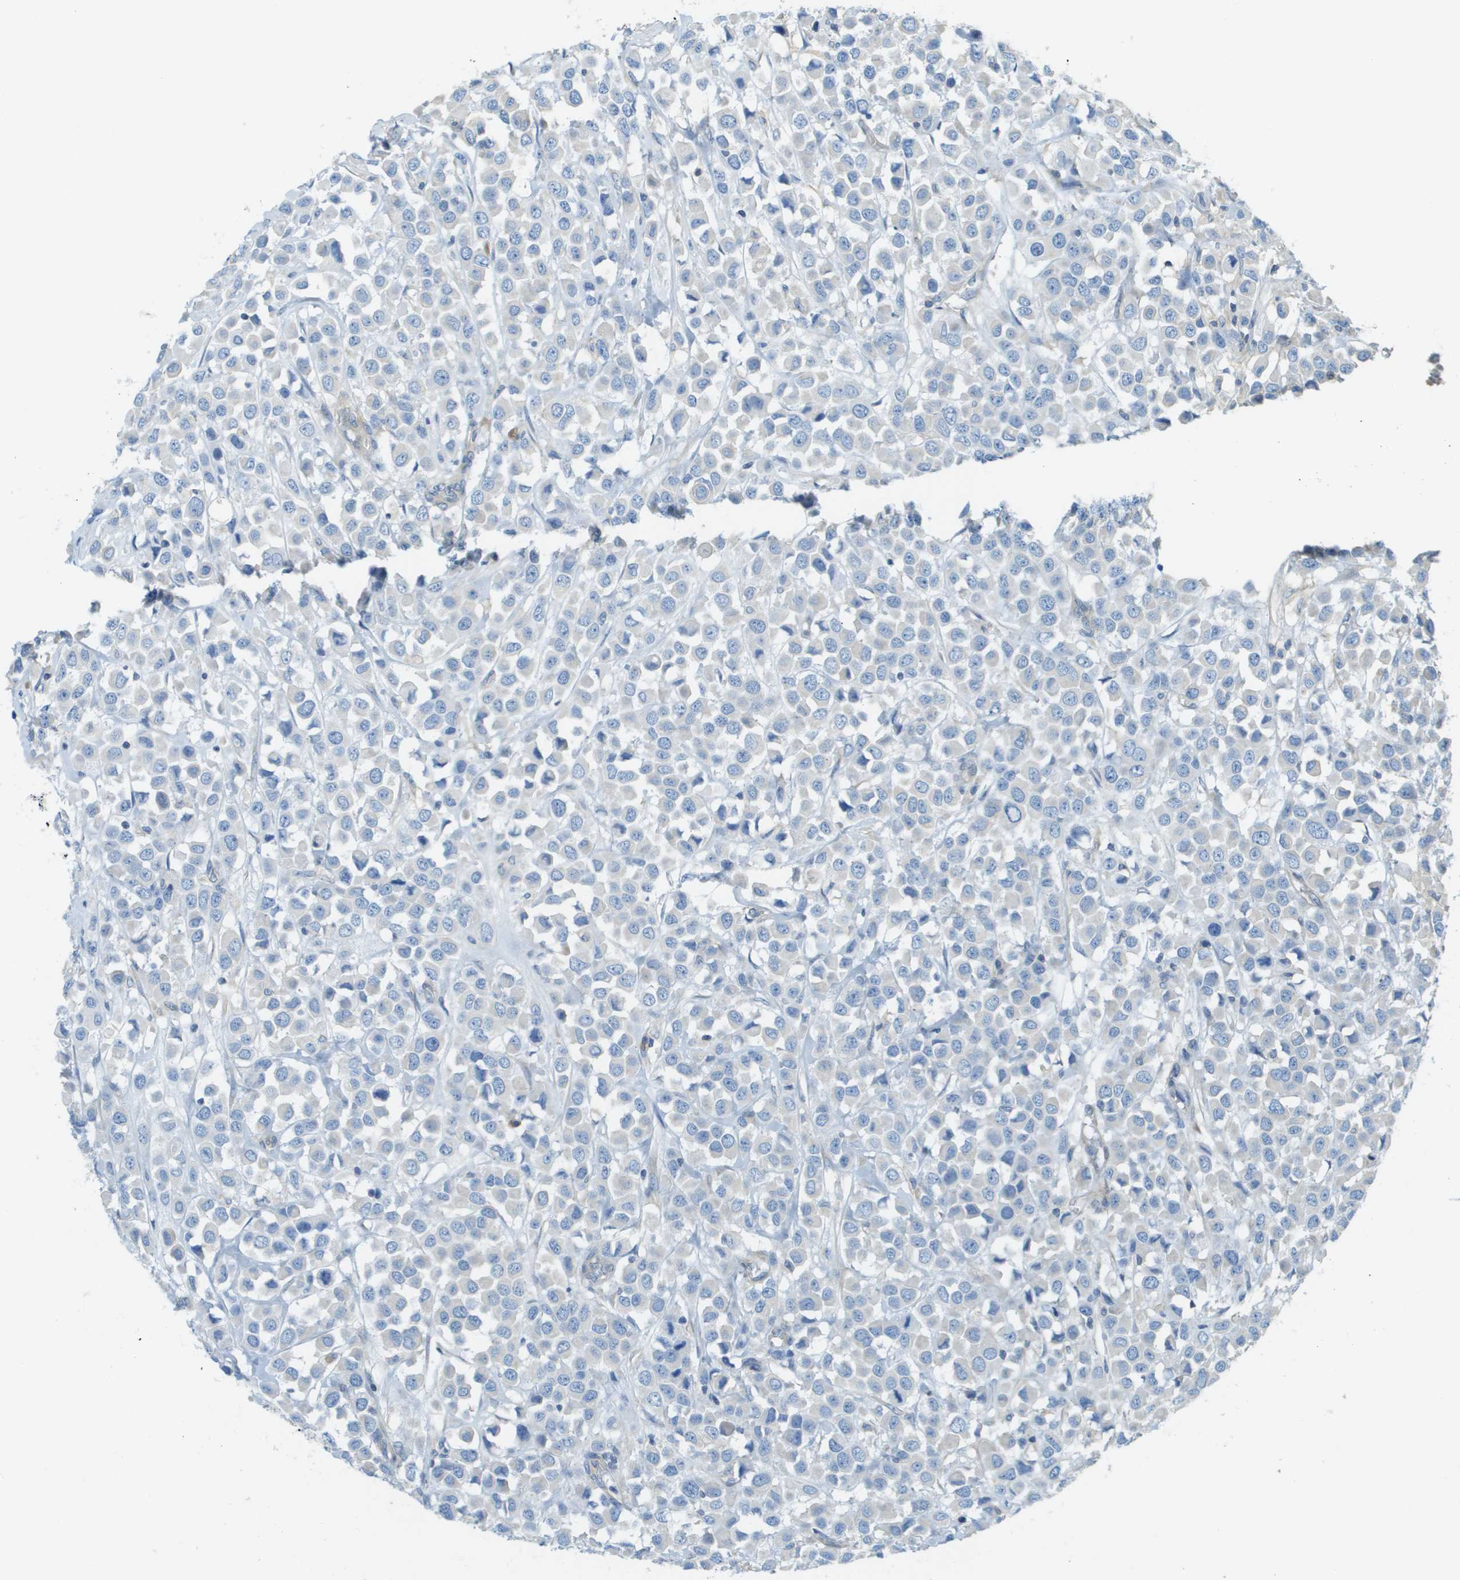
{"staining": {"intensity": "negative", "quantity": "none", "location": "none"}, "tissue": "breast cancer", "cell_type": "Tumor cells", "image_type": "cancer", "snomed": [{"axis": "morphology", "description": "Duct carcinoma"}, {"axis": "topography", "description": "Breast"}], "caption": "Human invasive ductal carcinoma (breast) stained for a protein using immunohistochemistry reveals no staining in tumor cells.", "gene": "DNAJB11", "patient": {"sex": "female", "age": 61}}